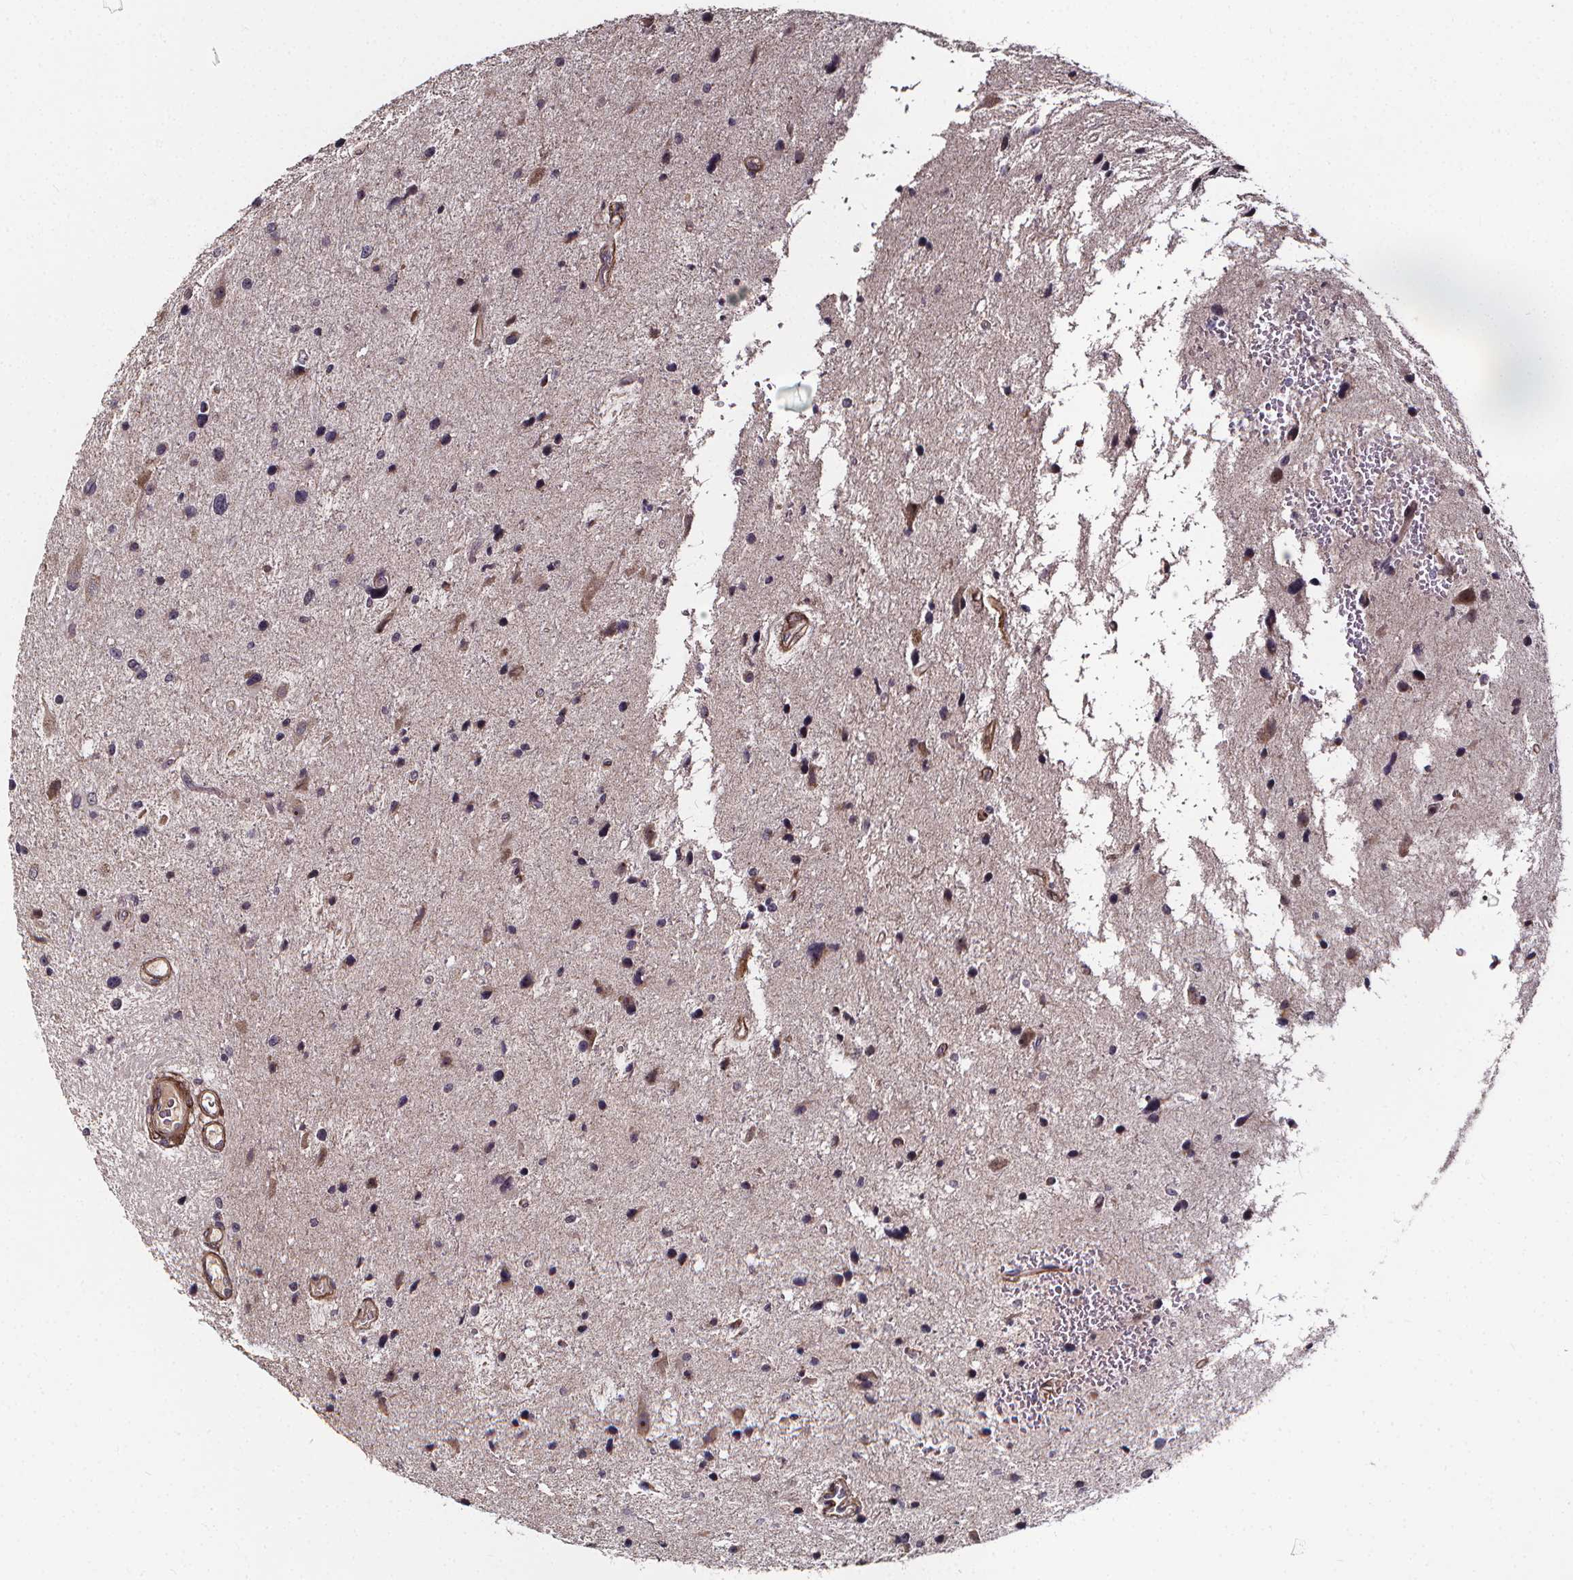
{"staining": {"intensity": "negative", "quantity": "none", "location": "none"}, "tissue": "glioma", "cell_type": "Tumor cells", "image_type": "cancer", "snomed": [{"axis": "morphology", "description": "Glioma, malignant, Low grade"}, {"axis": "topography", "description": "Brain"}], "caption": "DAB (3,3'-diaminobenzidine) immunohistochemical staining of malignant low-grade glioma reveals no significant positivity in tumor cells.", "gene": "AEBP1", "patient": {"sex": "female", "age": 32}}